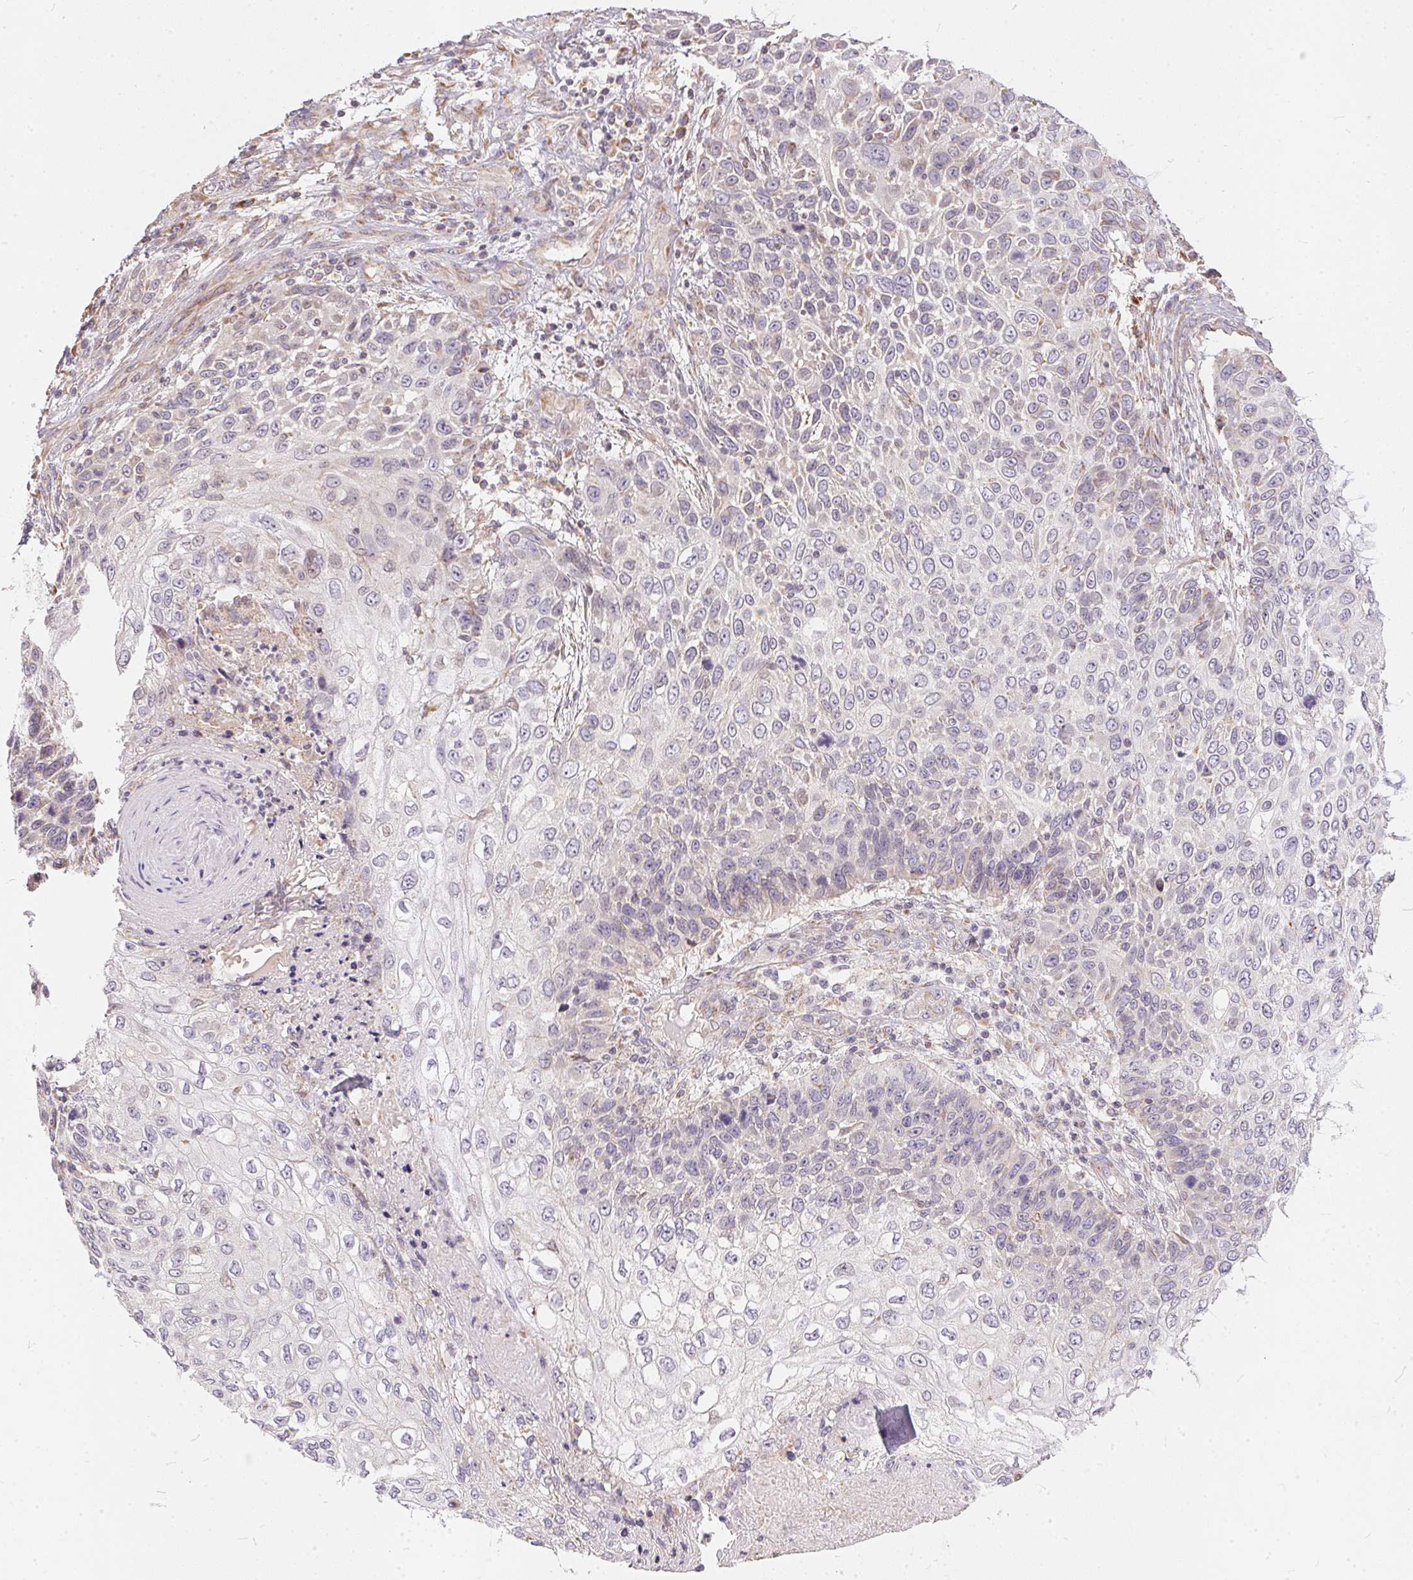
{"staining": {"intensity": "negative", "quantity": "none", "location": "none"}, "tissue": "skin cancer", "cell_type": "Tumor cells", "image_type": "cancer", "snomed": [{"axis": "morphology", "description": "Squamous cell carcinoma, NOS"}, {"axis": "topography", "description": "Skin"}], "caption": "Skin cancer stained for a protein using immunohistochemistry reveals no positivity tumor cells.", "gene": "VWA5B2", "patient": {"sex": "male", "age": 92}}